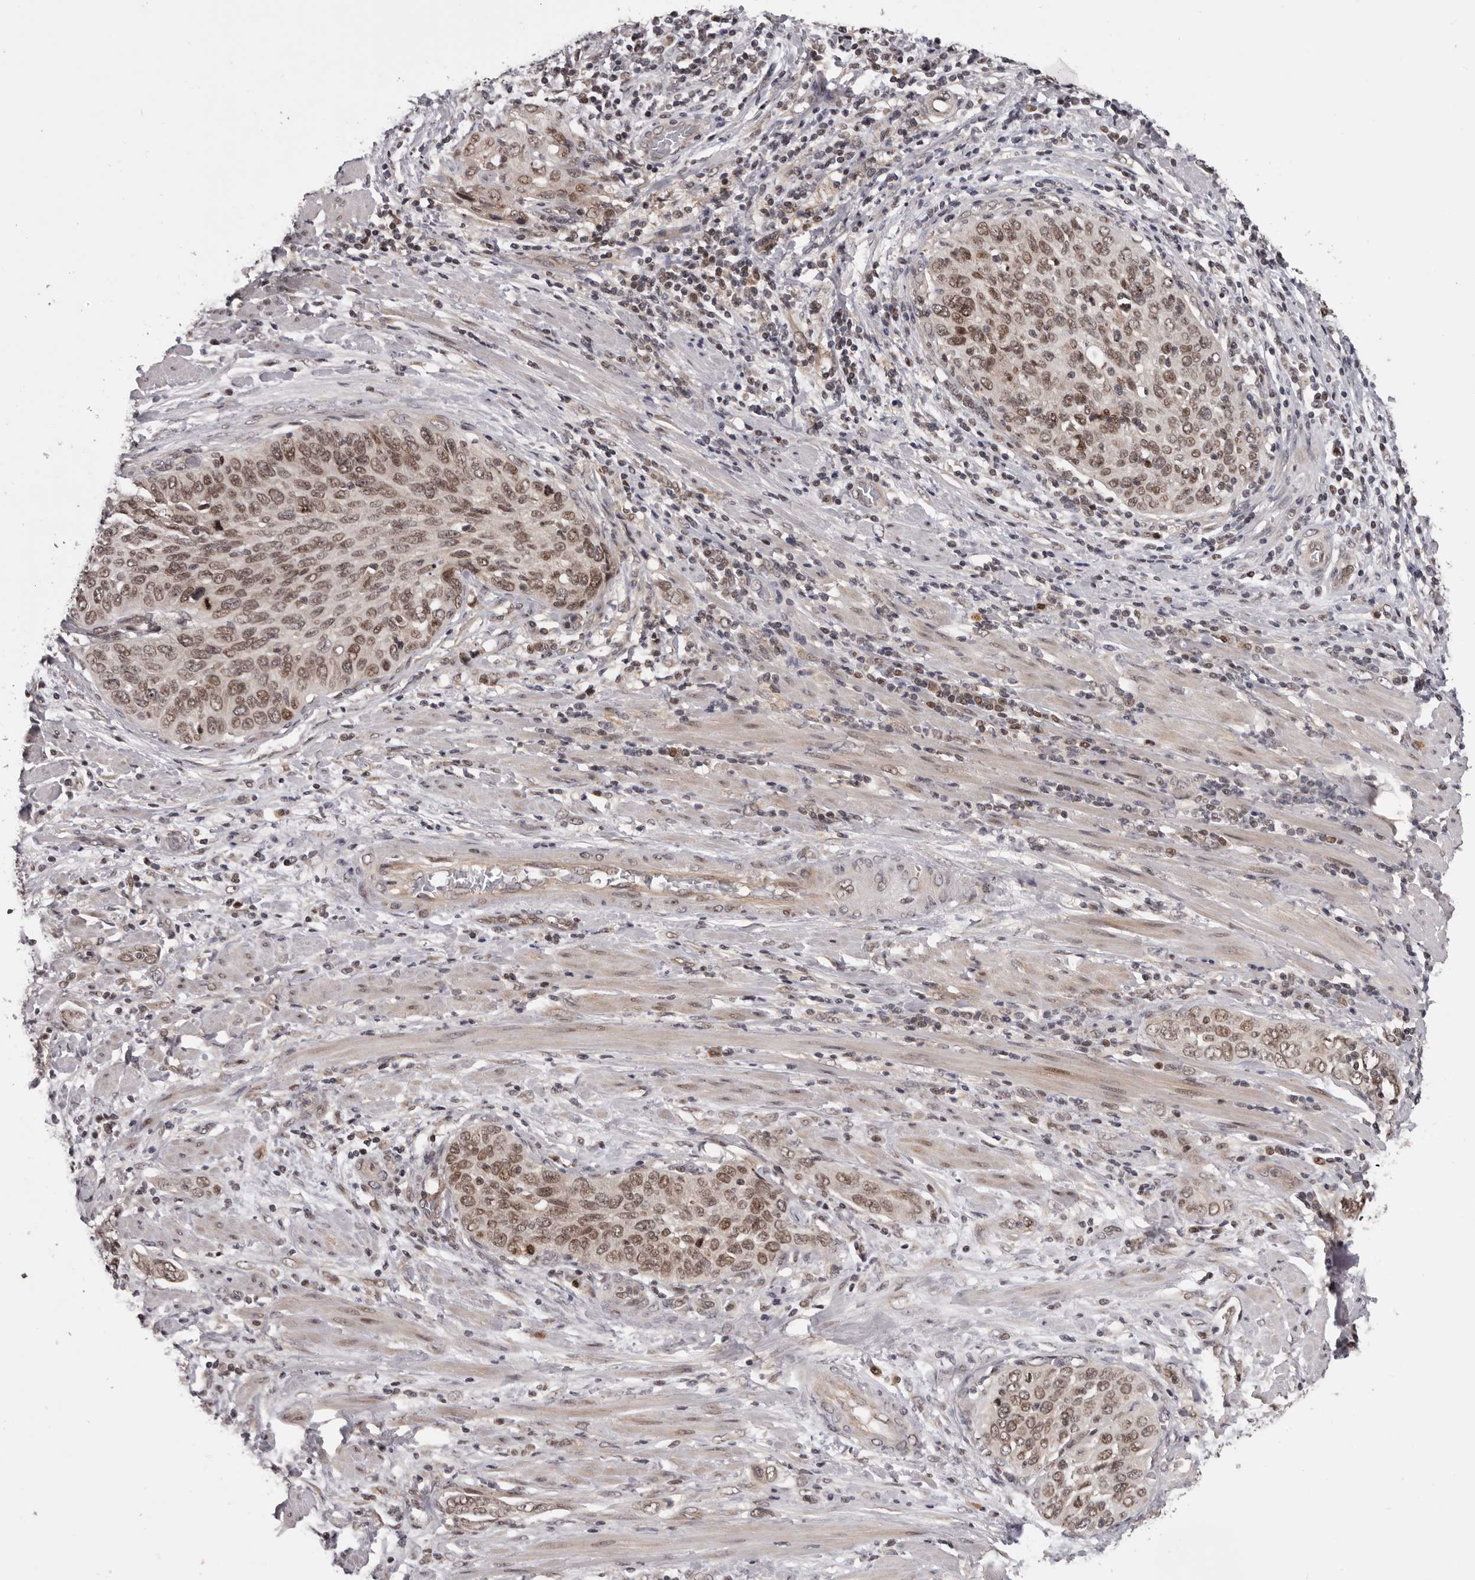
{"staining": {"intensity": "moderate", "quantity": ">75%", "location": "nuclear"}, "tissue": "cervical cancer", "cell_type": "Tumor cells", "image_type": "cancer", "snomed": [{"axis": "morphology", "description": "Squamous cell carcinoma, NOS"}, {"axis": "topography", "description": "Cervix"}], "caption": "This image demonstrates cervical cancer stained with immunohistochemistry (IHC) to label a protein in brown. The nuclear of tumor cells show moderate positivity for the protein. Nuclei are counter-stained blue.", "gene": "TBX5", "patient": {"sex": "female", "age": 60}}